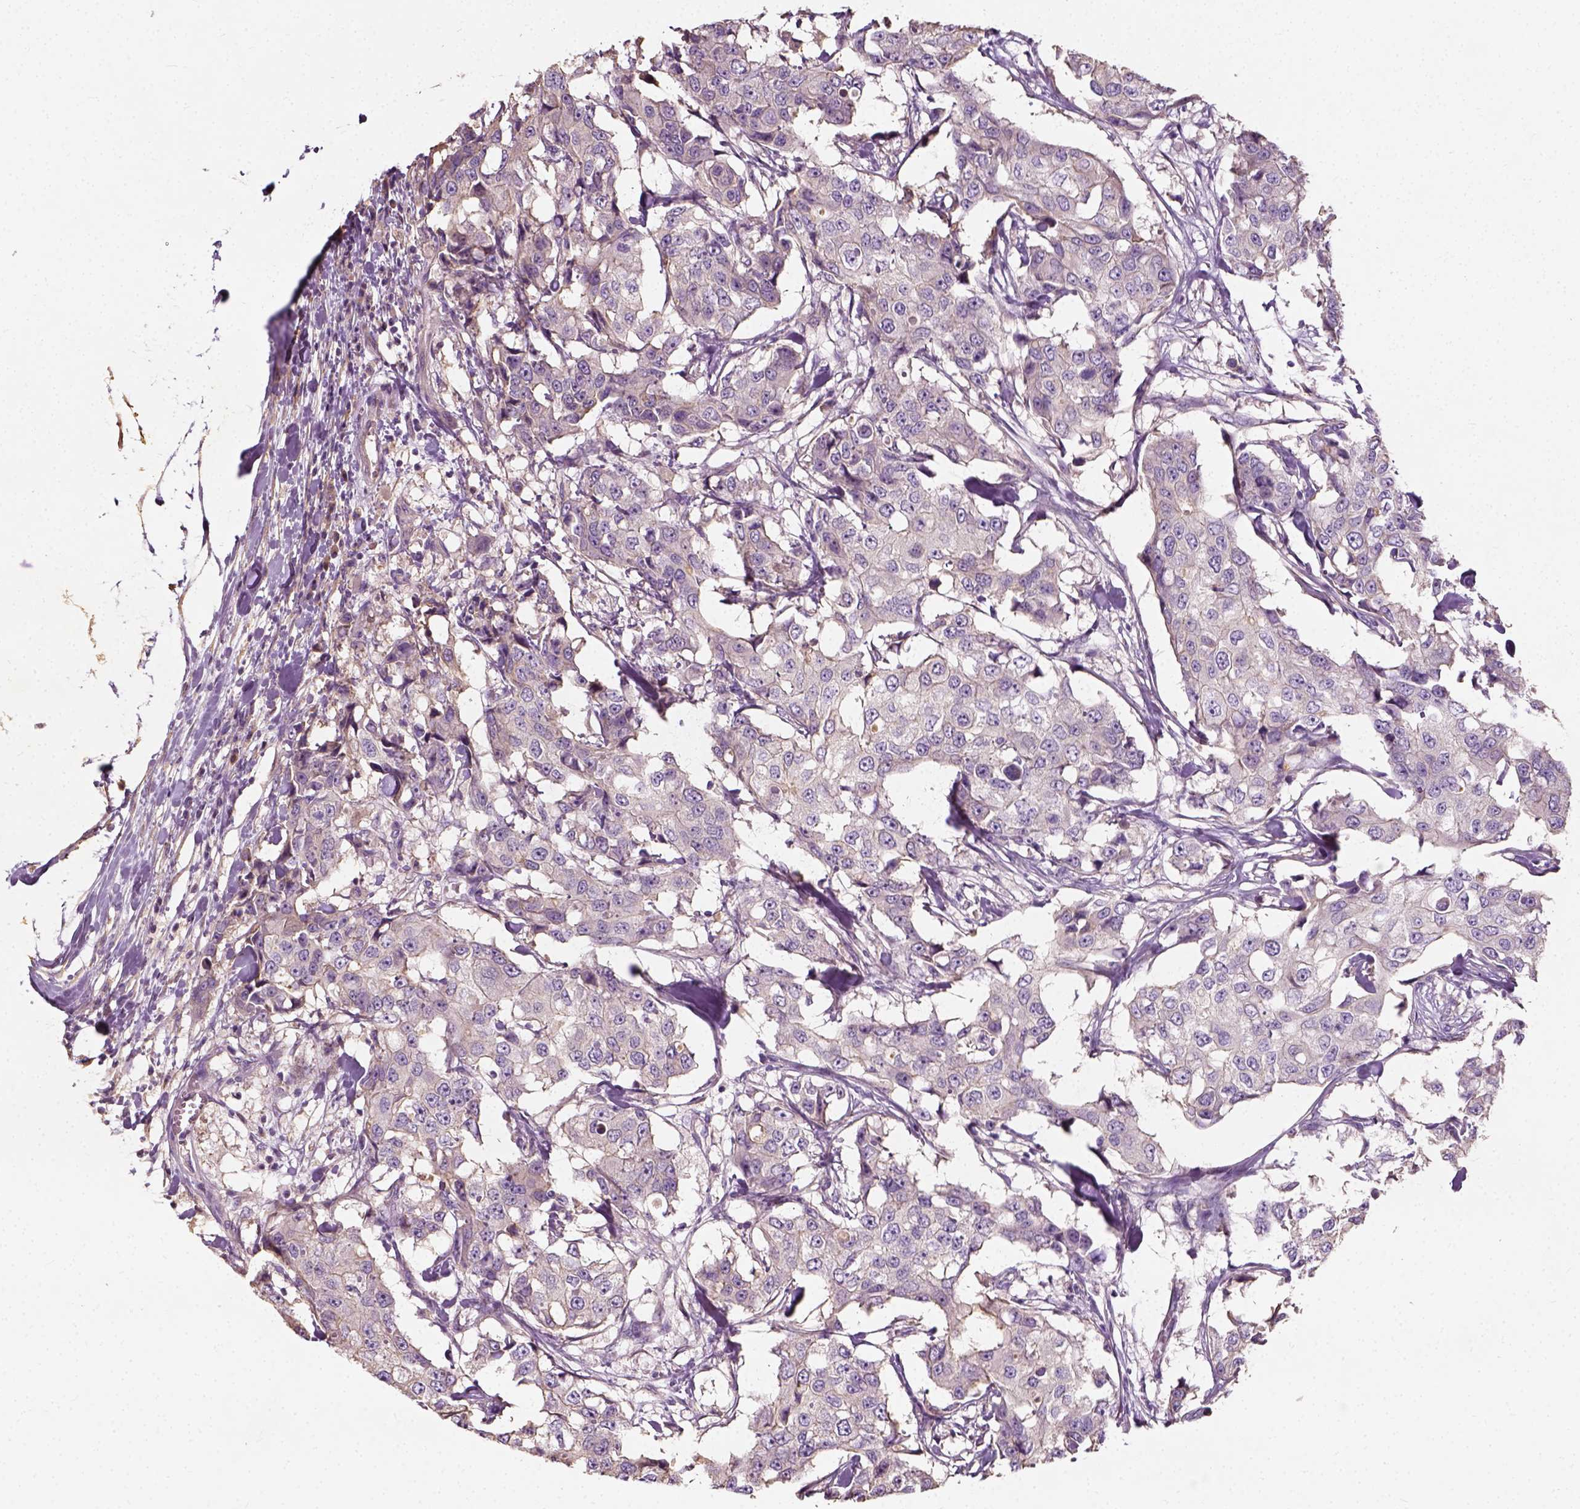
{"staining": {"intensity": "negative", "quantity": "none", "location": "none"}, "tissue": "breast cancer", "cell_type": "Tumor cells", "image_type": "cancer", "snomed": [{"axis": "morphology", "description": "Duct carcinoma"}, {"axis": "topography", "description": "Breast"}], "caption": "Immunohistochemical staining of breast infiltrating ductal carcinoma exhibits no significant staining in tumor cells.", "gene": "DHCR24", "patient": {"sex": "female", "age": 27}}